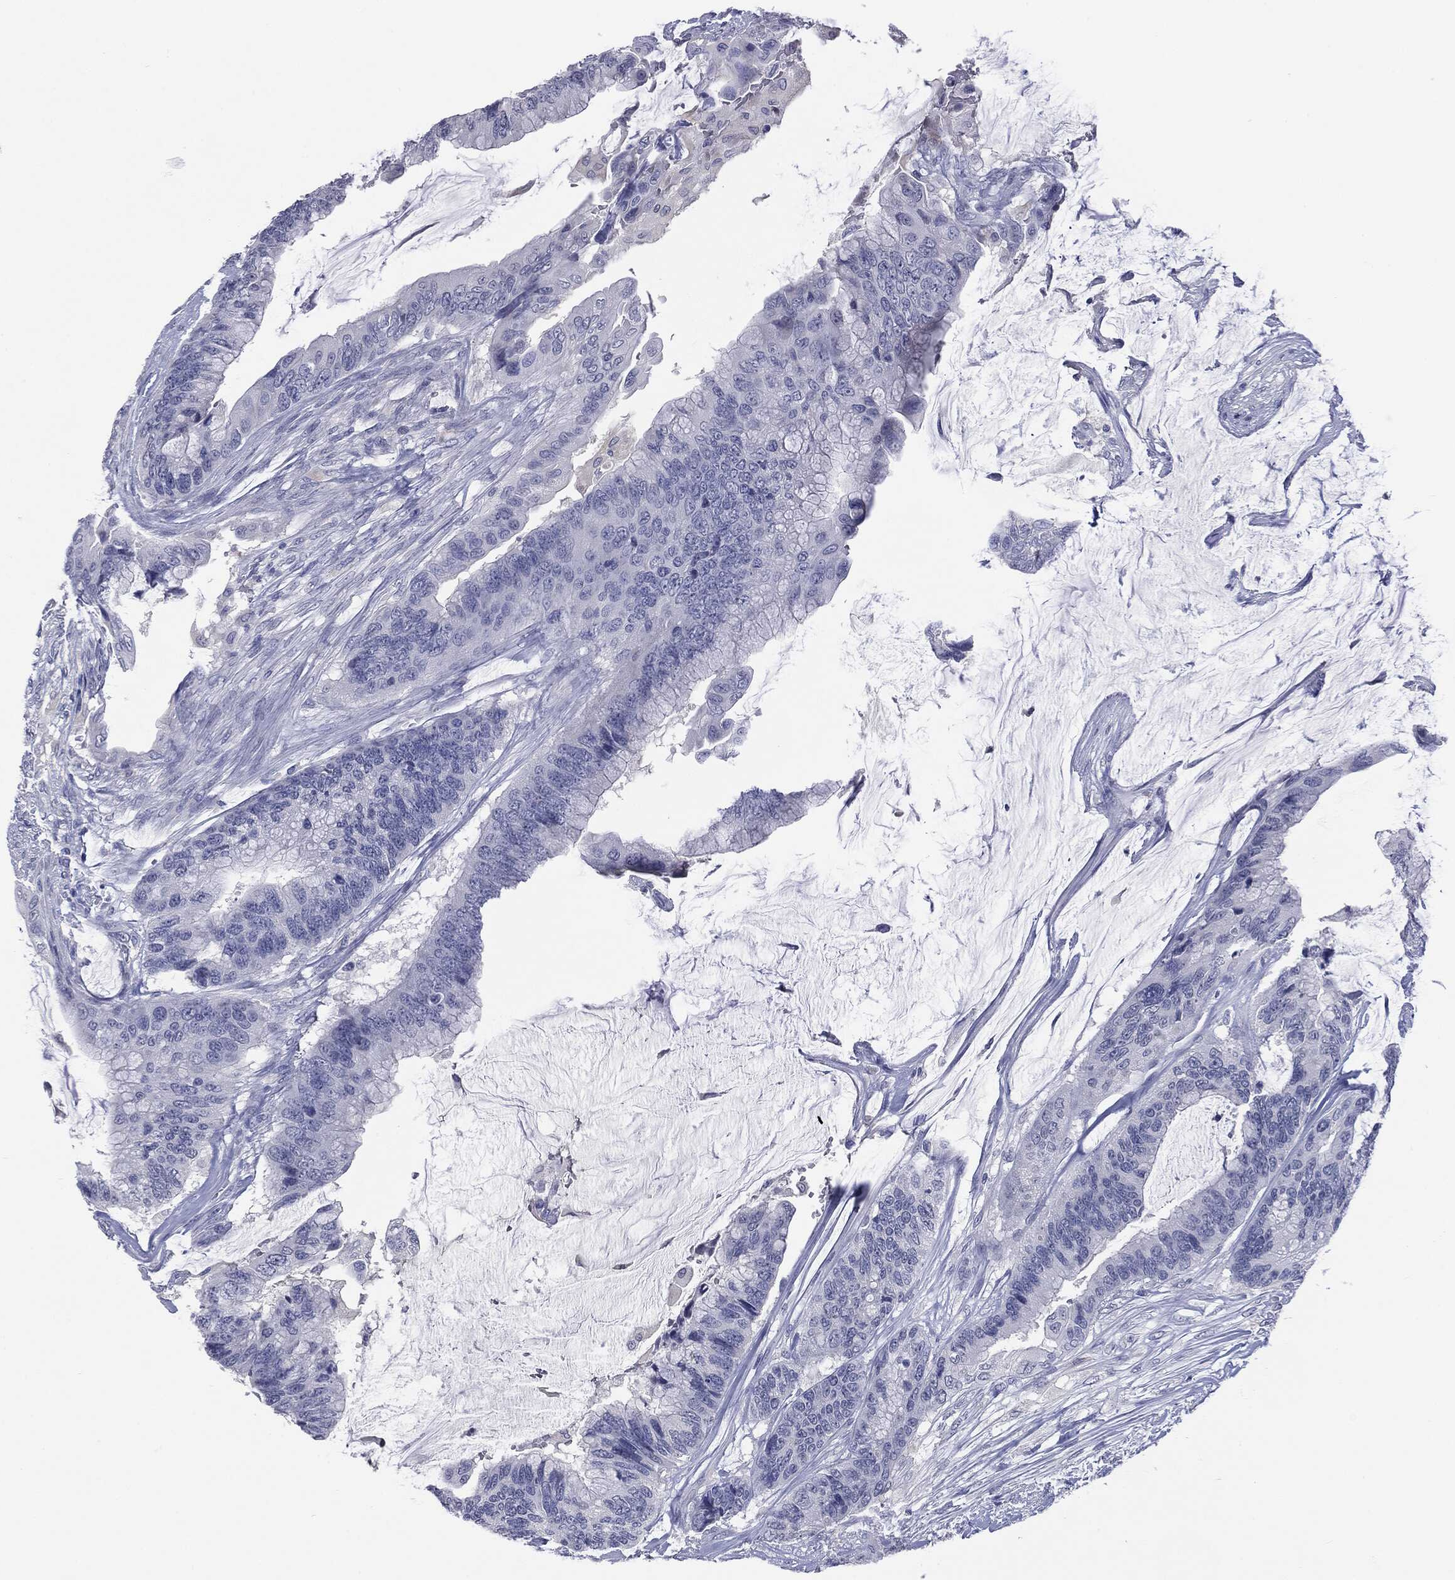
{"staining": {"intensity": "negative", "quantity": "none", "location": "none"}, "tissue": "colorectal cancer", "cell_type": "Tumor cells", "image_type": "cancer", "snomed": [{"axis": "morphology", "description": "Adenocarcinoma, NOS"}, {"axis": "topography", "description": "Rectum"}], "caption": "Tumor cells show no significant protein expression in colorectal cancer (adenocarcinoma). (Brightfield microscopy of DAB (3,3'-diaminobenzidine) immunohistochemistry (IHC) at high magnification).", "gene": "TSHB", "patient": {"sex": "female", "age": 59}}